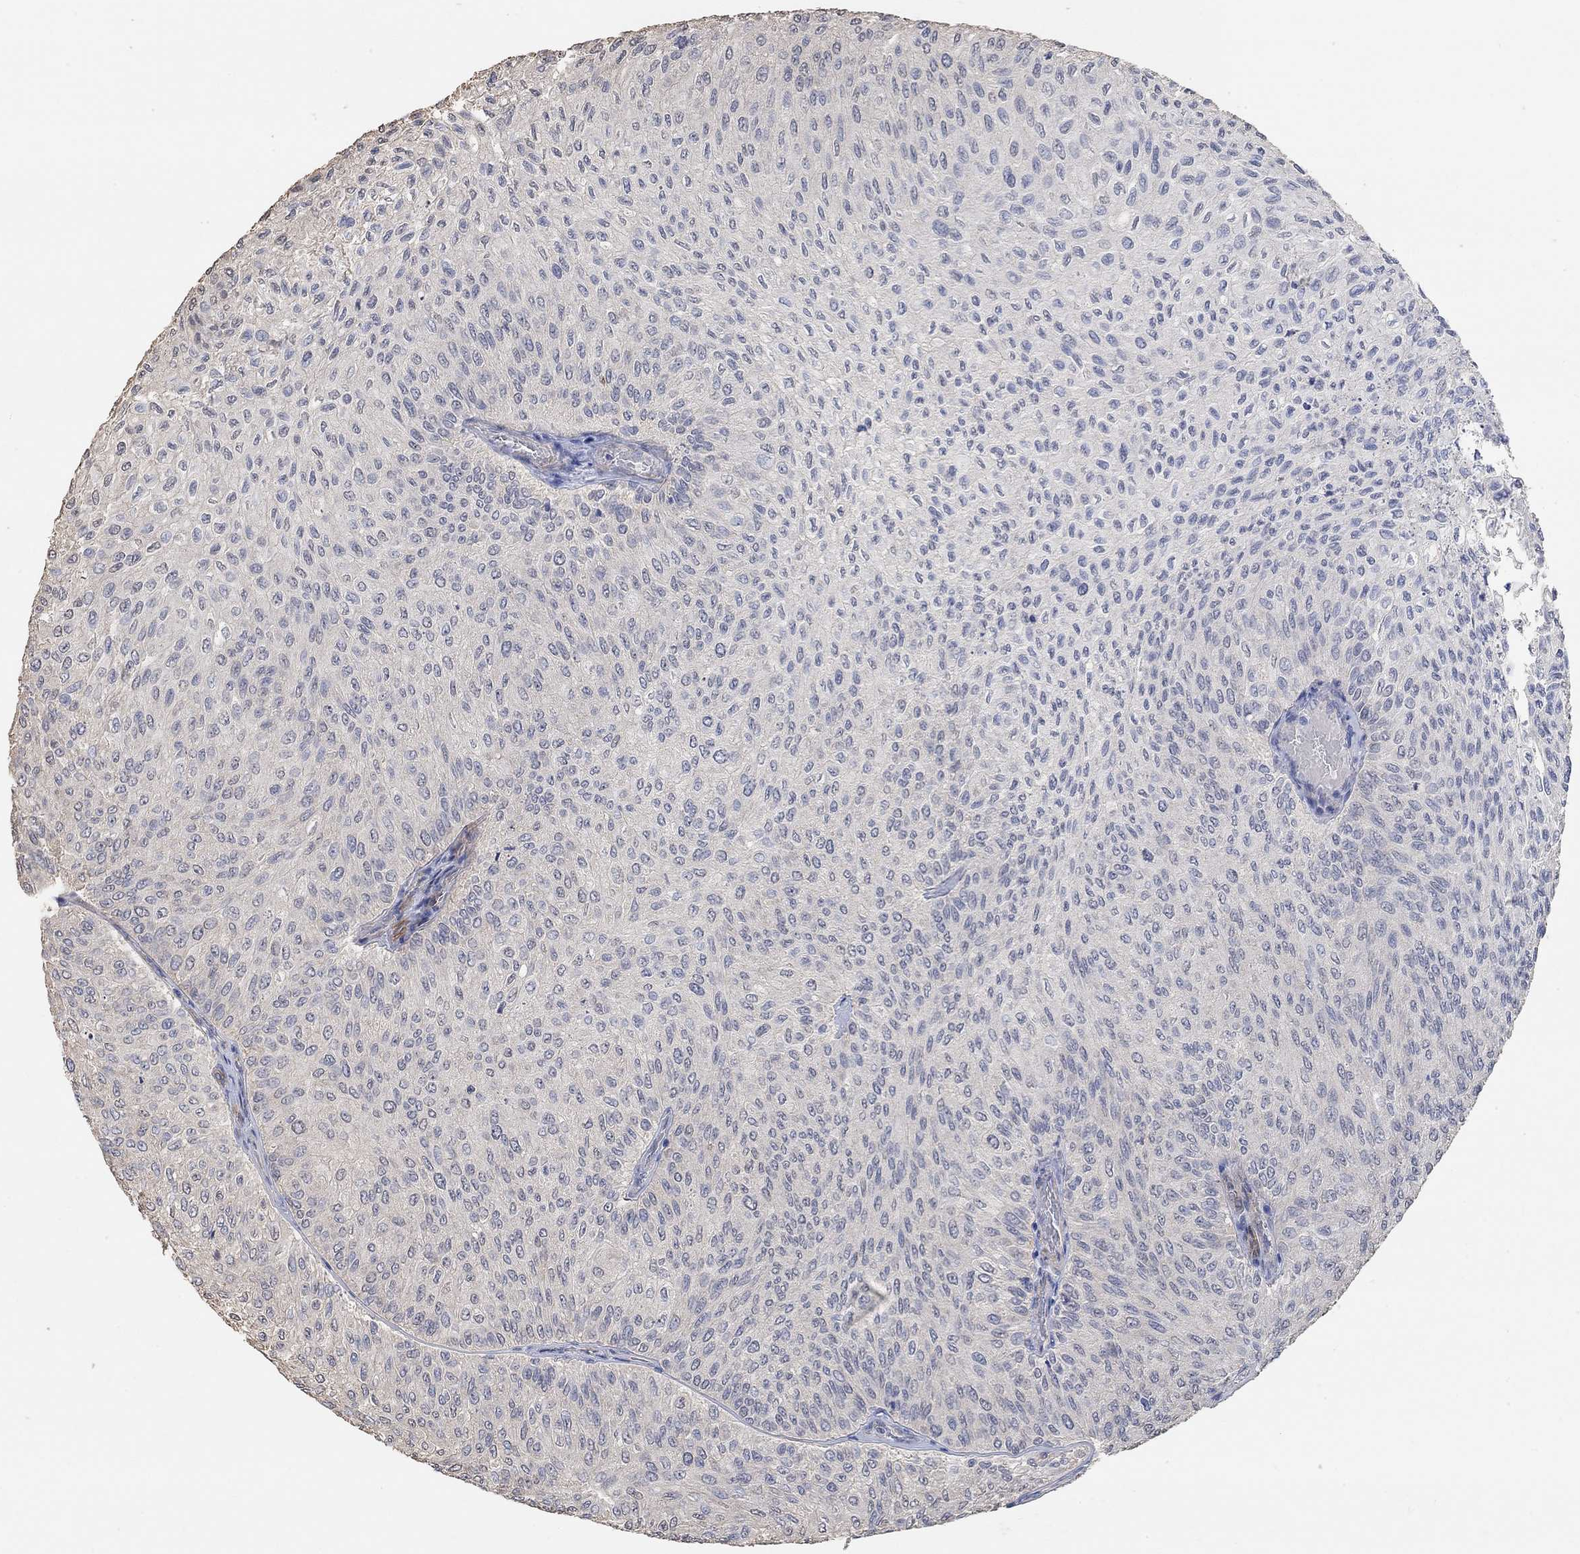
{"staining": {"intensity": "weak", "quantity": "<25%", "location": "cytoplasmic/membranous"}, "tissue": "urothelial cancer", "cell_type": "Tumor cells", "image_type": "cancer", "snomed": [{"axis": "morphology", "description": "Urothelial carcinoma, Low grade"}, {"axis": "topography", "description": "Urinary bladder"}], "caption": "An IHC micrograph of urothelial carcinoma (low-grade) is shown. There is no staining in tumor cells of urothelial carcinoma (low-grade).", "gene": "SYT16", "patient": {"sex": "male", "age": 78}}